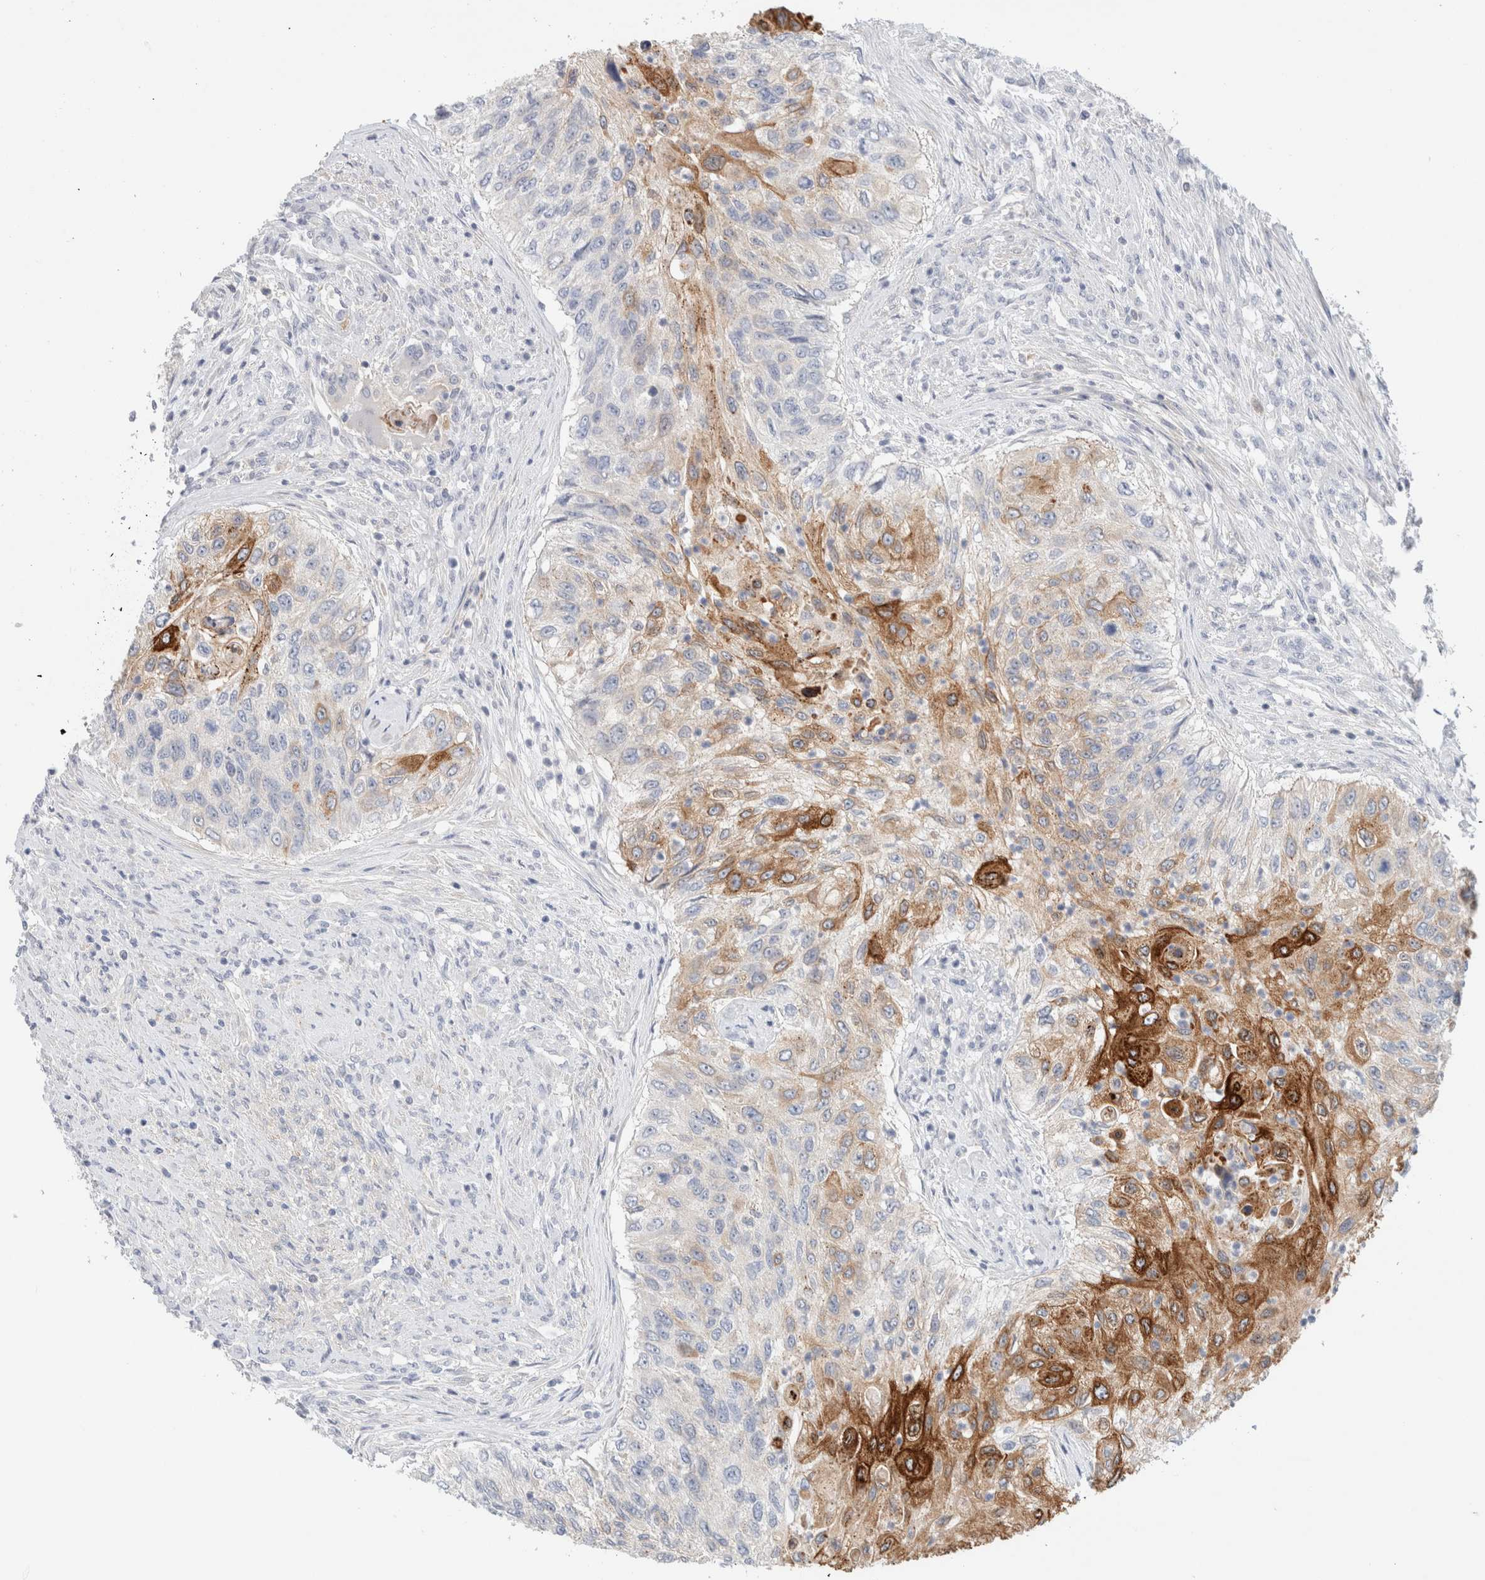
{"staining": {"intensity": "moderate", "quantity": "25%-75%", "location": "cytoplasmic/membranous"}, "tissue": "urothelial cancer", "cell_type": "Tumor cells", "image_type": "cancer", "snomed": [{"axis": "morphology", "description": "Urothelial carcinoma, High grade"}, {"axis": "topography", "description": "Urinary bladder"}], "caption": "Urothelial cancer tissue exhibits moderate cytoplasmic/membranous positivity in approximately 25%-75% of tumor cells", "gene": "SDR16C5", "patient": {"sex": "female", "age": 60}}